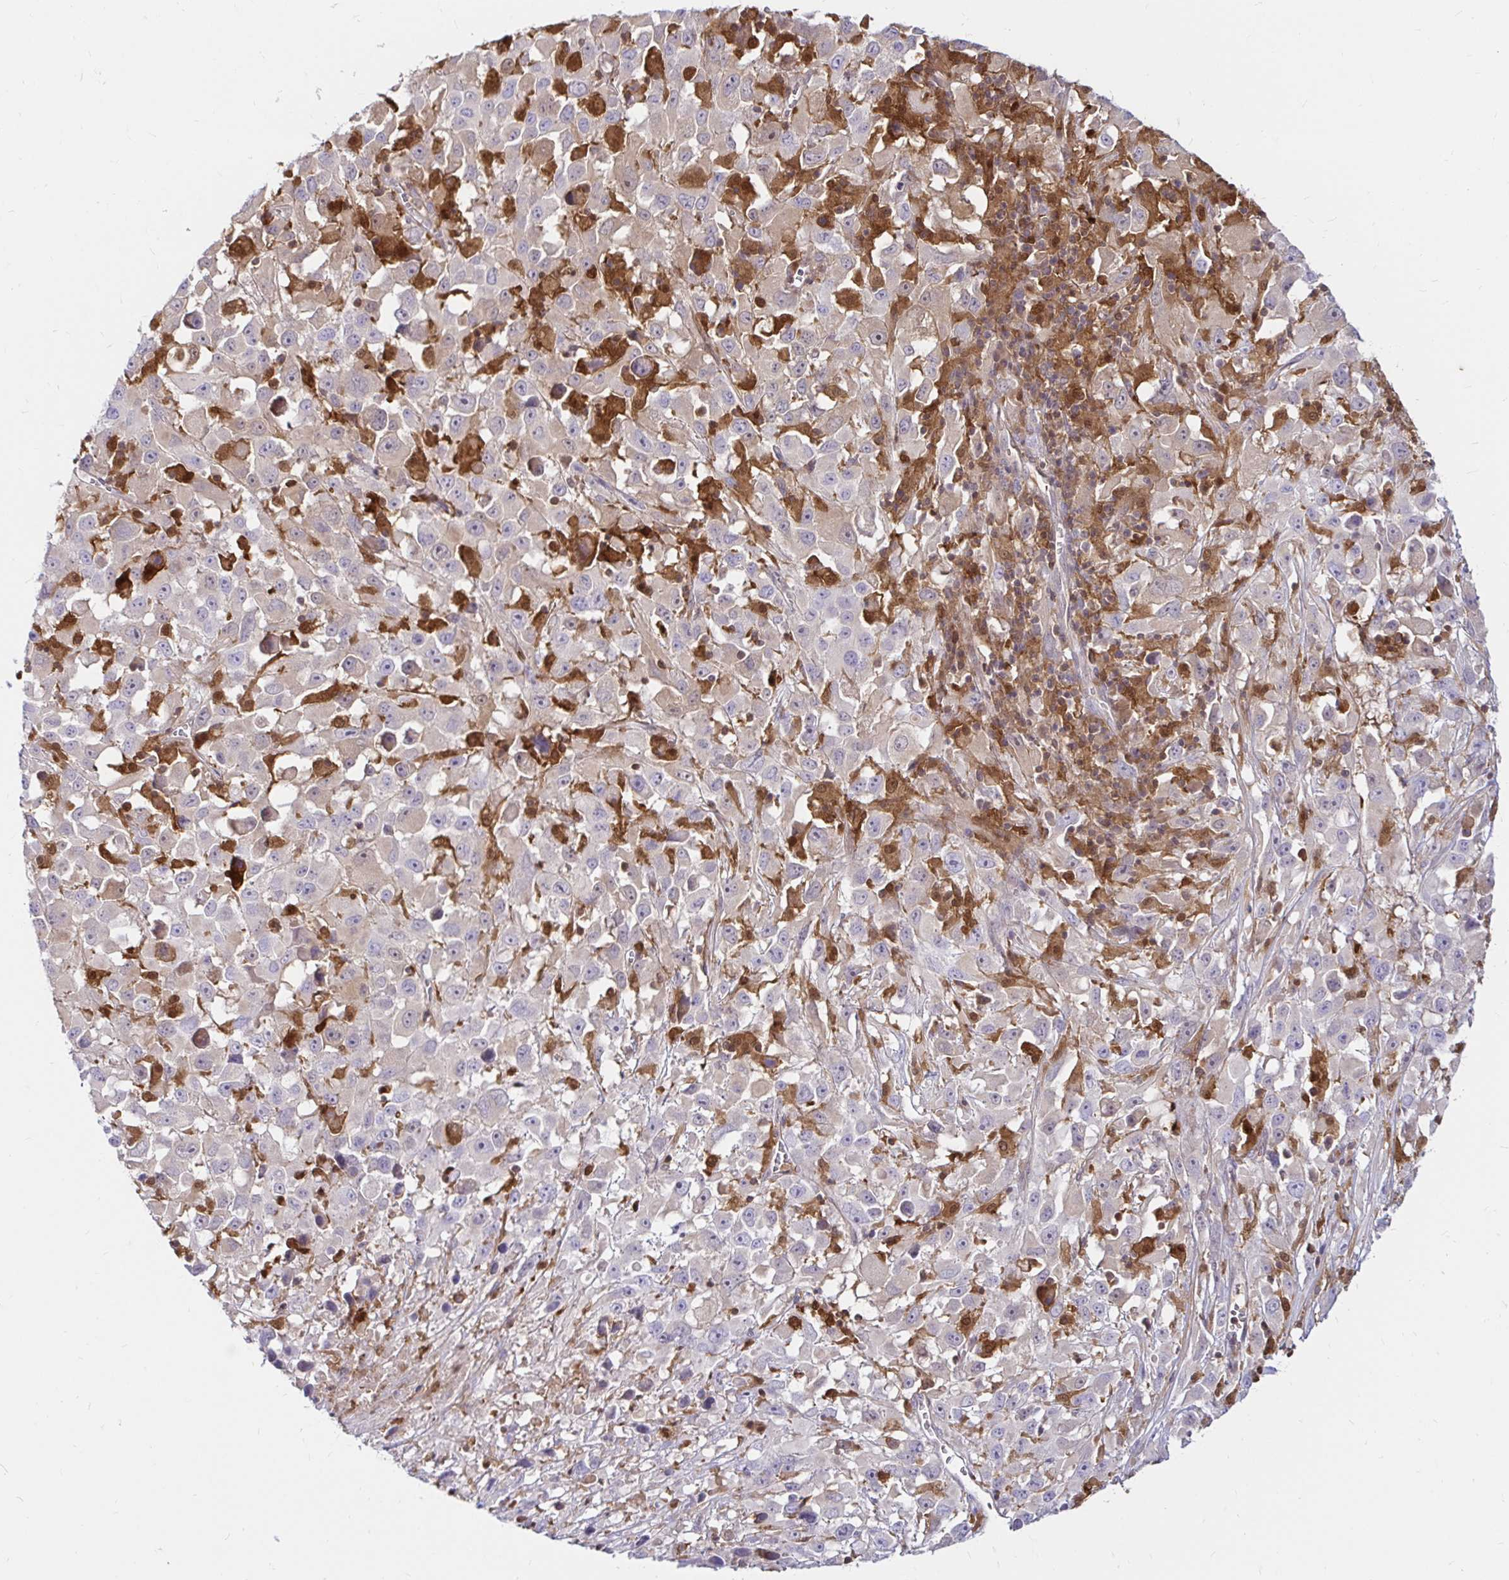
{"staining": {"intensity": "negative", "quantity": "none", "location": "none"}, "tissue": "melanoma", "cell_type": "Tumor cells", "image_type": "cancer", "snomed": [{"axis": "morphology", "description": "Malignant melanoma, Metastatic site"}, {"axis": "topography", "description": "Soft tissue"}], "caption": "Malignant melanoma (metastatic site) was stained to show a protein in brown. There is no significant expression in tumor cells.", "gene": "PYCARD", "patient": {"sex": "male", "age": 50}}